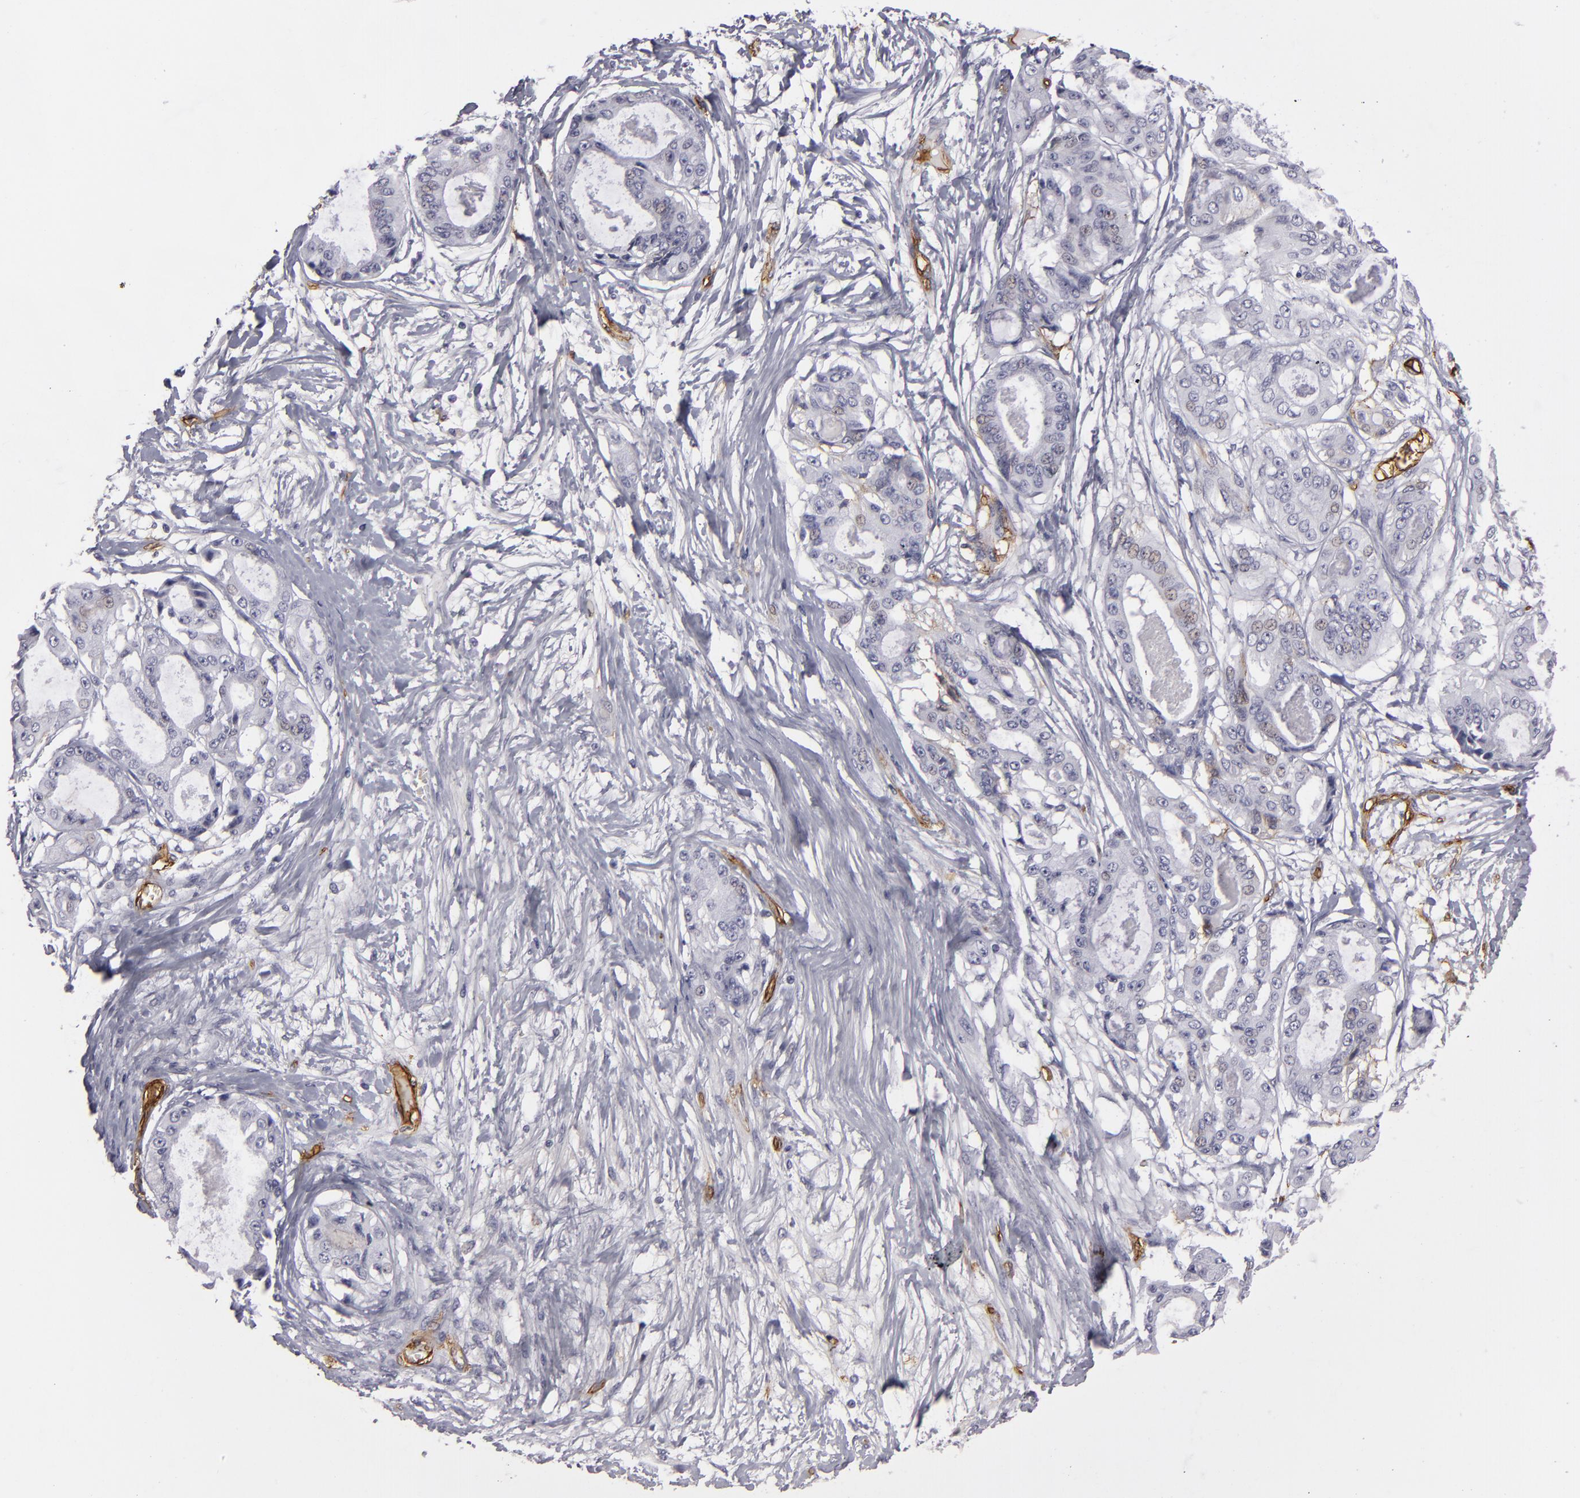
{"staining": {"intensity": "negative", "quantity": "none", "location": "none"}, "tissue": "ovarian cancer", "cell_type": "Tumor cells", "image_type": "cancer", "snomed": [{"axis": "morphology", "description": "Carcinoma, endometroid"}, {"axis": "topography", "description": "Ovary"}], "caption": "DAB immunohistochemical staining of endometroid carcinoma (ovarian) exhibits no significant expression in tumor cells. Brightfield microscopy of immunohistochemistry stained with DAB (brown) and hematoxylin (blue), captured at high magnification.", "gene": "MCAM", "patient": {"sex": "female", "age": 61}}